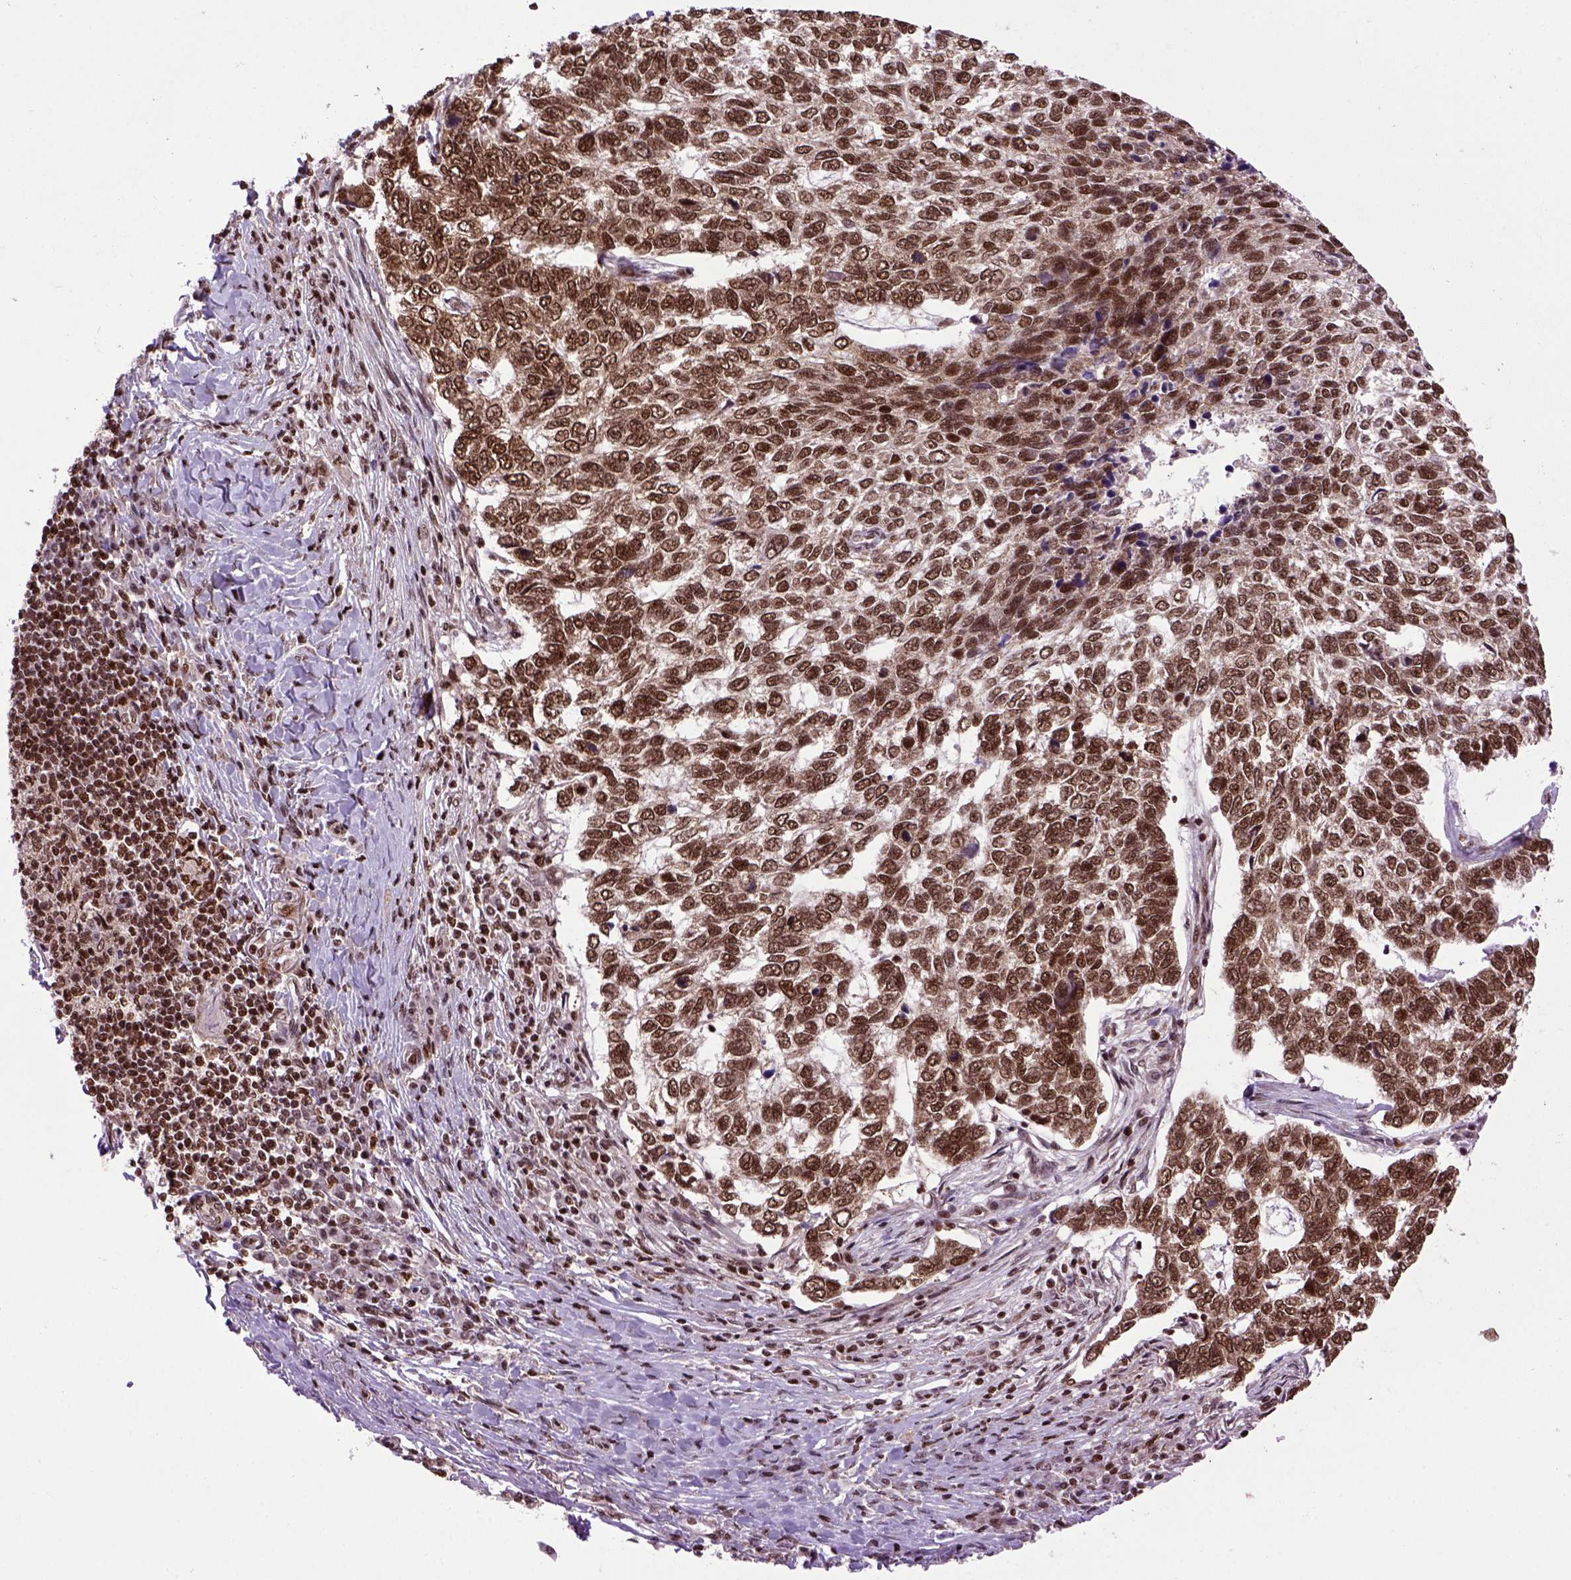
{"staining": {"intensity": "strong", "quantity": ">75%", "location": "cytoplasmic/membranous,nuclear"}, "tissue": "skin cancer", "cell_type": "Tumor cells", "image_type": "cancer", "snomed": [{"axis": "morphology", "description": "Basal cell carcinoma"}, {"axis": "topography", "description": "Skin"}], "caption": "High-magnification brightfield microscopy of skin cancer (basal cell carcinoma) stained with DAB (3,3'-diaminobenzidine) (brown) and counterstained with hematoxylin (blue). tumor cells exhibit strong cytoplasmic/membranous and nuclear positivity is present in about>75% of cells.", "gene": "CELF1", "patient": {"sex": "female", "age": 65}}